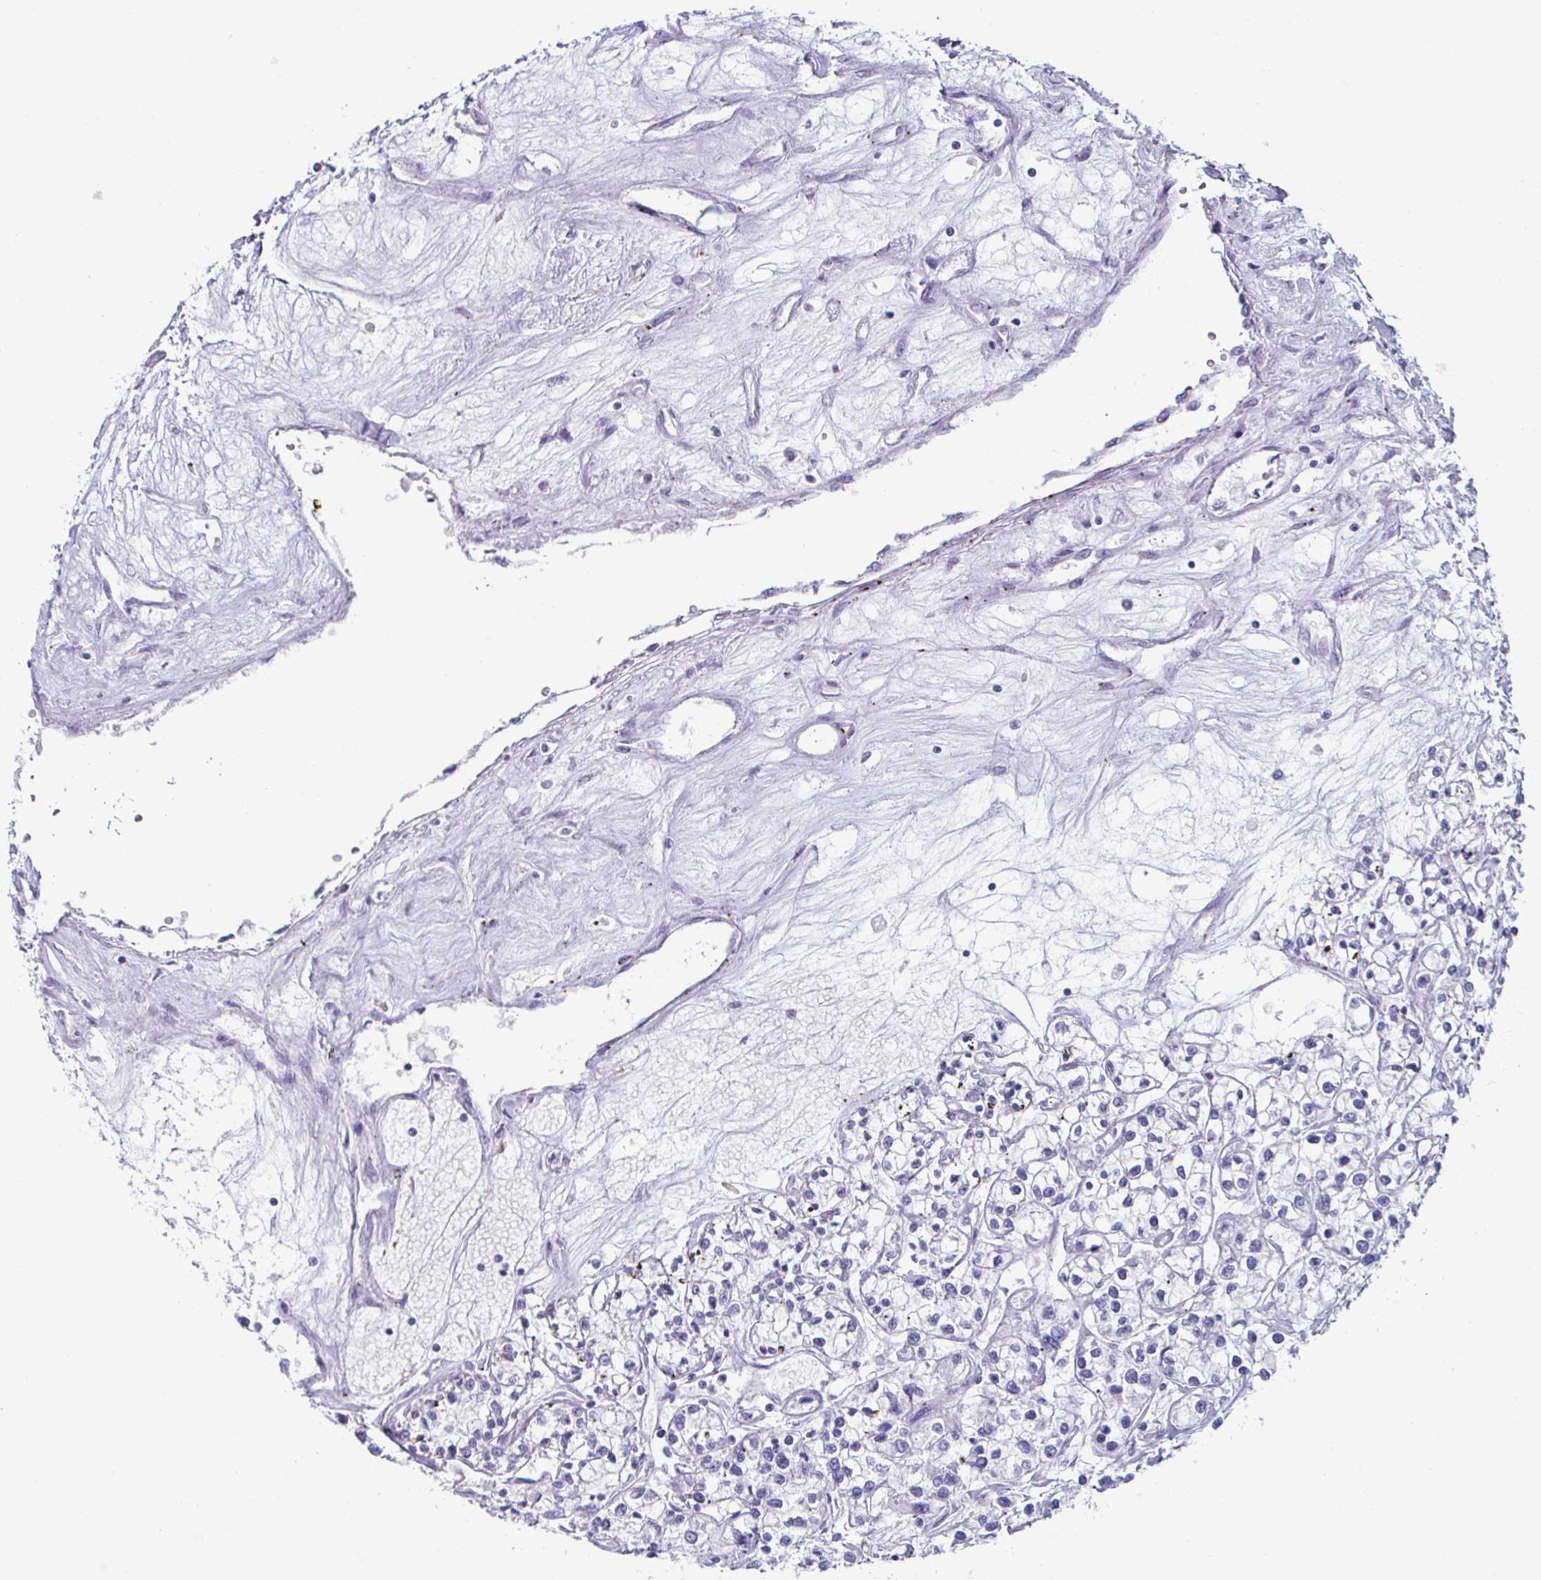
{"staining": {"intensity": "negative", "quantity": "none", "location": "none"}, "tissue": "renal cancer", "cell_type": "Tumor cells", "image_type": "cancer", "snomed": [{"axis": "morphology", "description": "Adenocarcinoma, NOS"}, {"axis": "topography", "description": "Kidney"}], "caption": "This micrograph is of renal cancer (adenocarcinoma) stained with immunohistochemistry (IHC) to label a protein in brown with the nuclei are counter-stained blue. There is no staining in tumor cells.", "gene": "CREG2", "patient": {"sex": "female", "age": 59}}